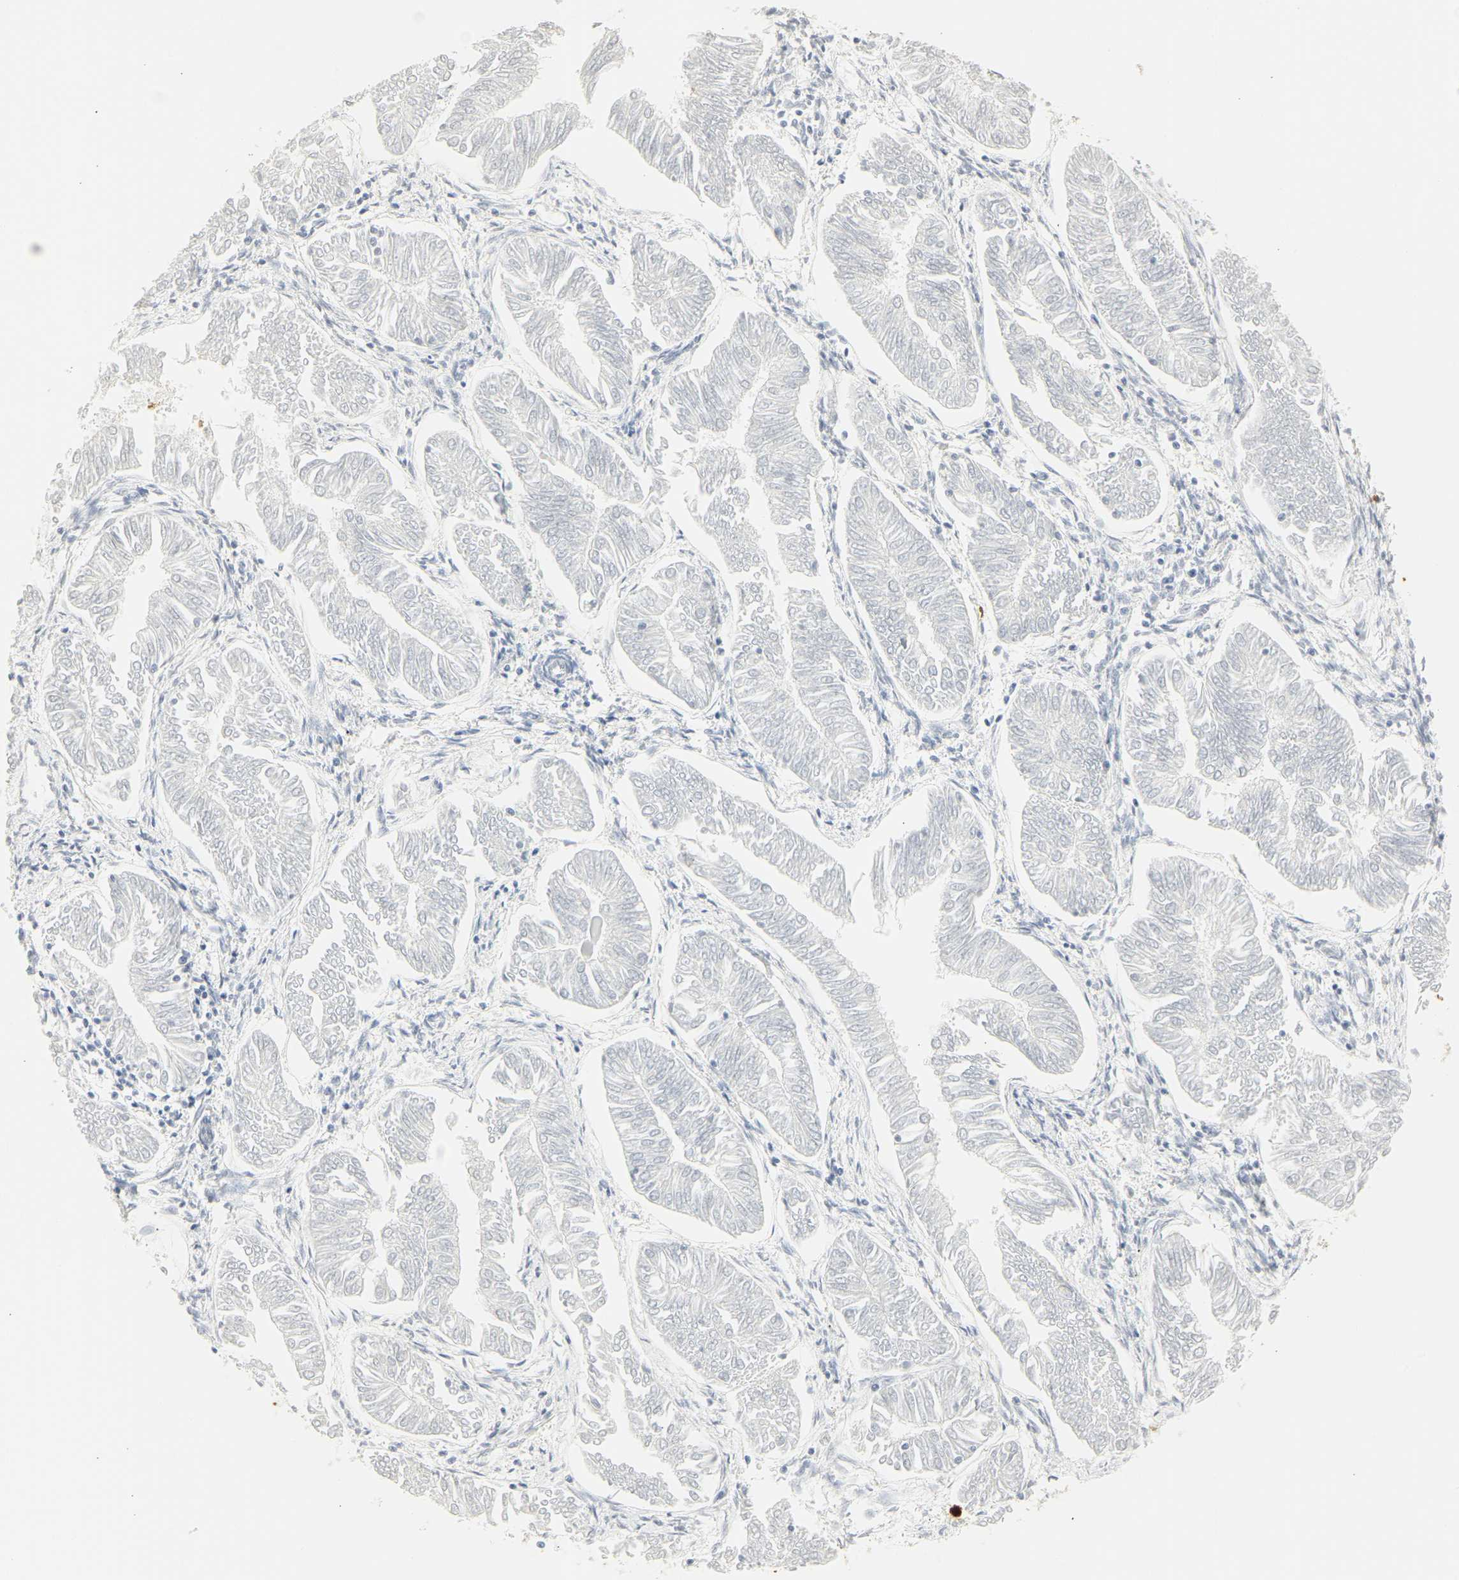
{"staining": {"intensity": "negative", "quantity": "none", "location": "none"}, "tissue": "endometrial cancer", "cell_type": "Tumor cells", "image_type": "cancer", "snomed": [{"axis": "morphology", "description": "Adenocarcinoma, NOS"}, {"axis": "topography", "description": "Endometrium"}], "caption": "This is an IHC photomicrograph of endometrial cancer. There is no staining in tumor cells.", "gene": "MPO", "patient": {"sex": "female", "age": 53}}